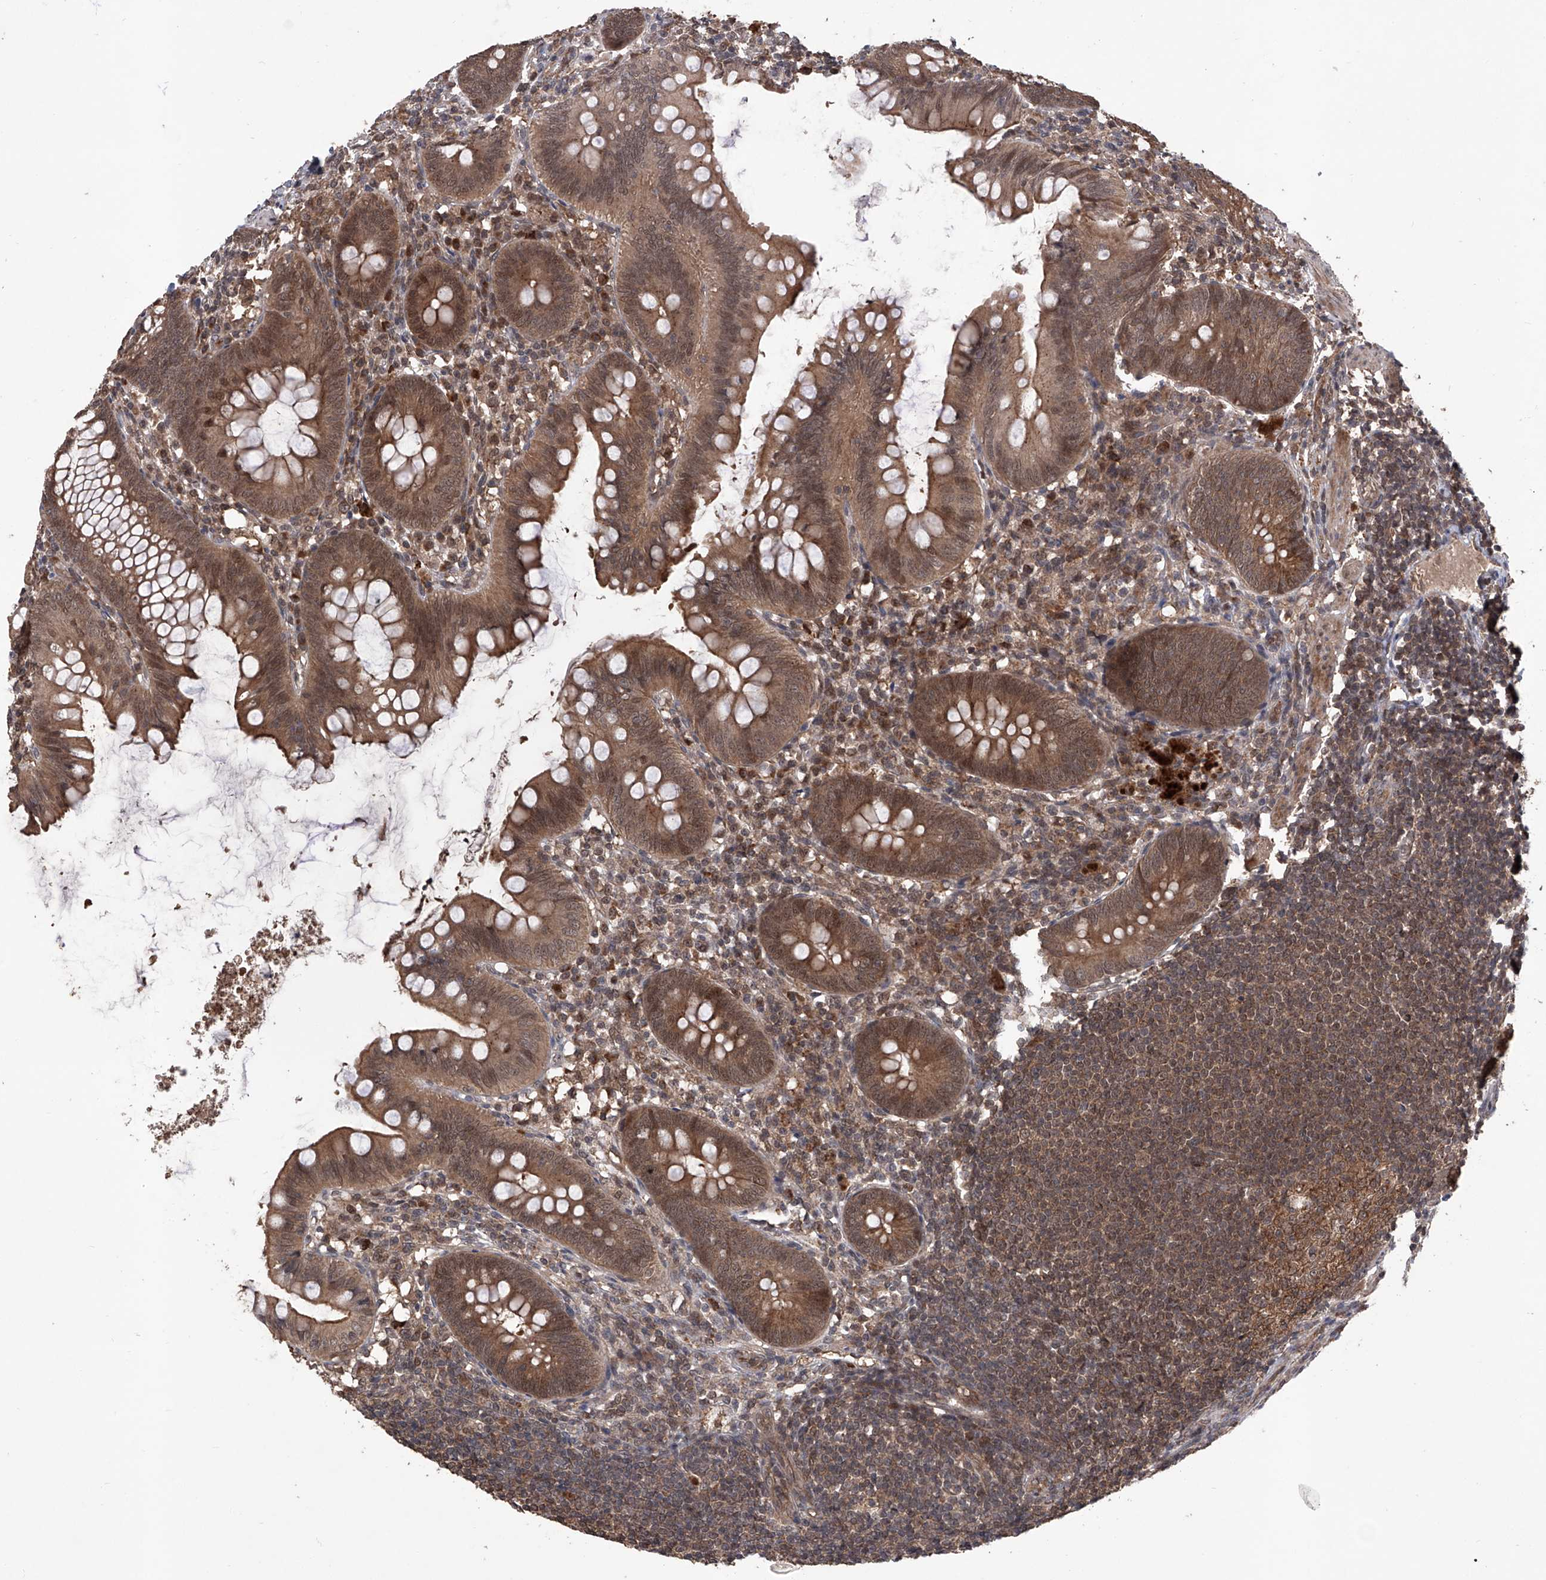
{"staining": {"intensity": "moderate", "quantity": ">75%", "location": "cytoplasmic/membranous,nuclear"}, "tissue": "appendix", "cell_type": "Glandular cells", "image_type": "normal", "snomed": [{"axis": "morphology", "description": "Normal tissue, NOS"}, {"axis": "topography", "description": "Appendix"}], "caption": "Appendix stained for a protein exhibits moderate cytoplasmic/membranous,nuclear positivity in glandular cells. Nuclei are stained in blue.", "gene": "LYSMD4", "patient": {"sex": "female", "age": 62}}